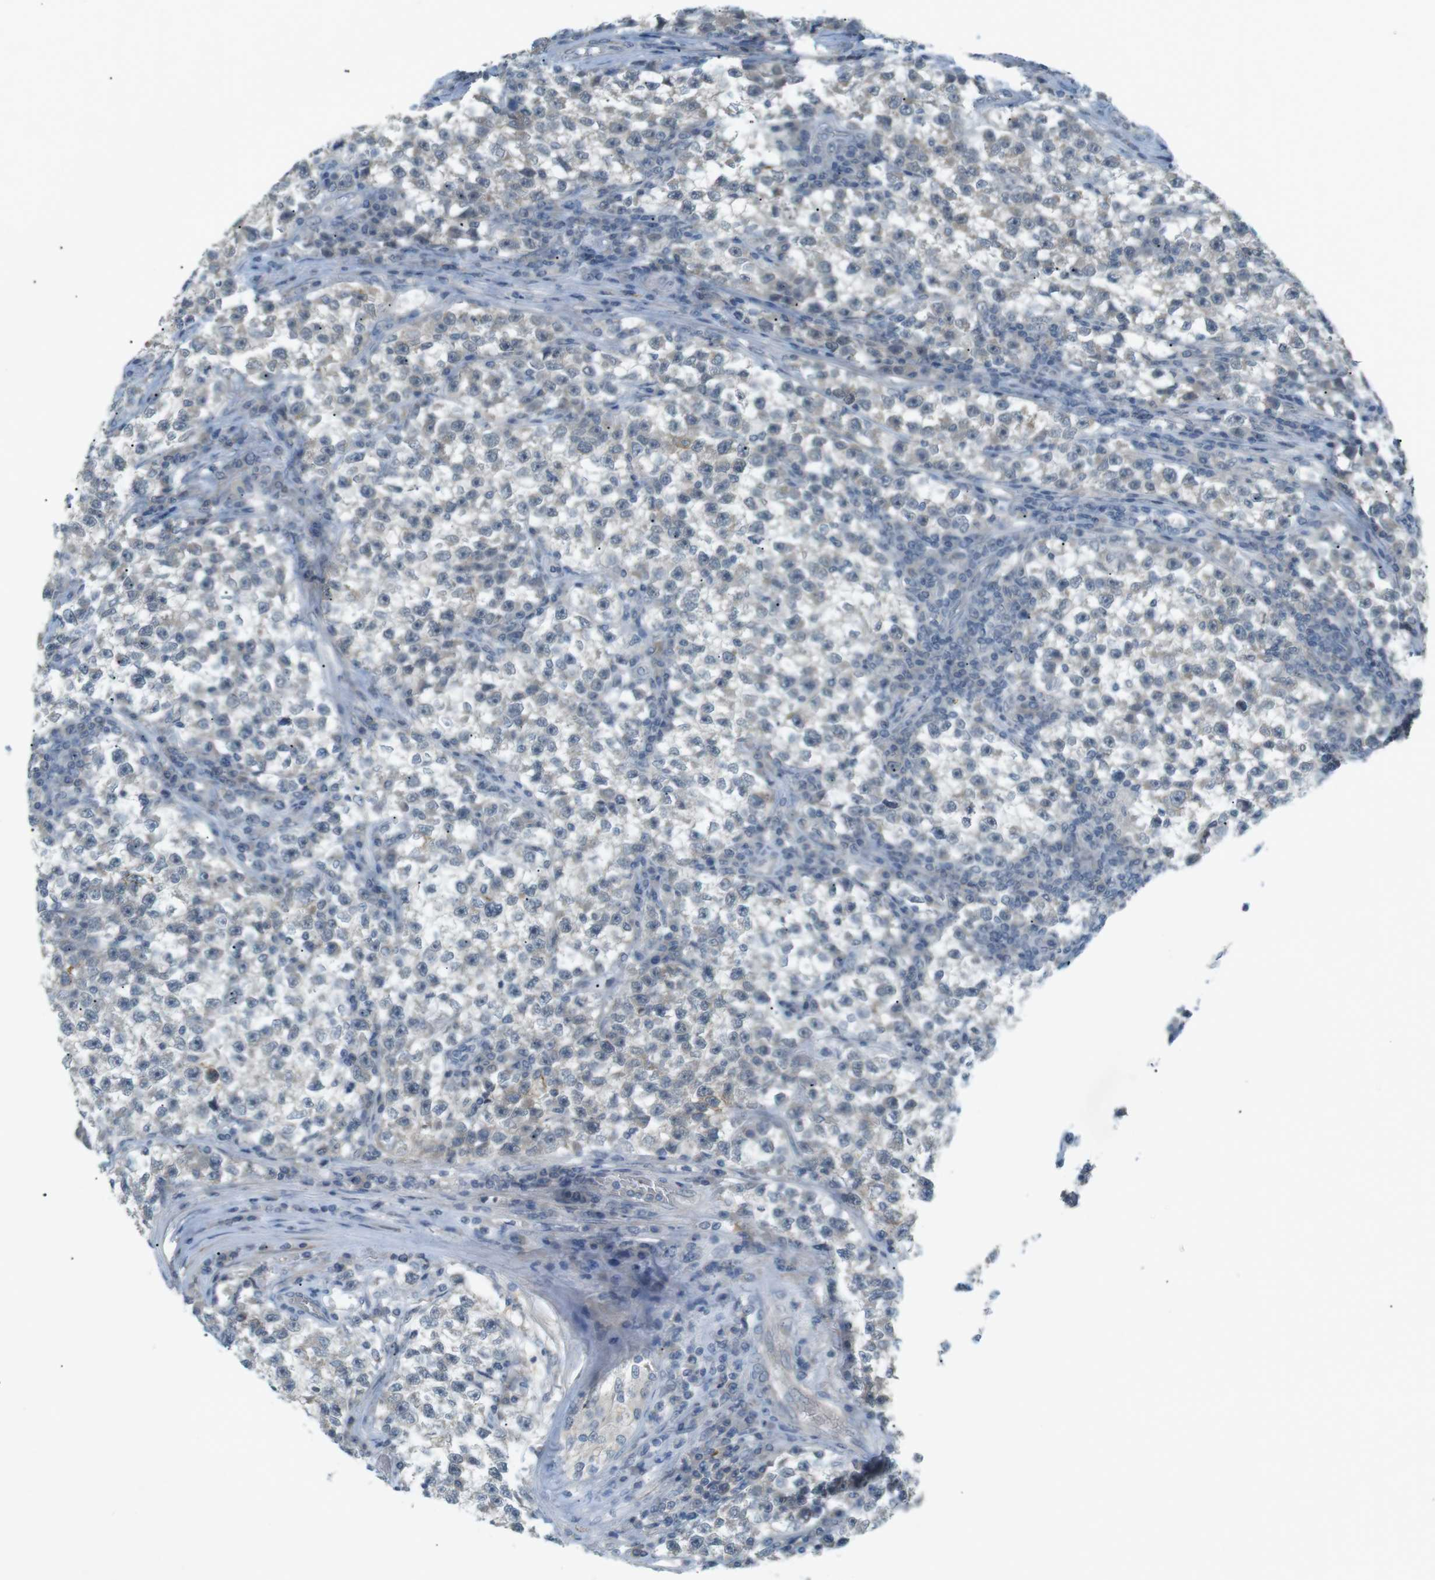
{"staining": {"intensity": "negative", "quantity": "none", "location": "none"}, "tissue": "testis cancer", "cell_type": "Tumor cells", "image_type": "cancer", "snomed": [{"axis": "morphology", "description": "Seminoma, NOS"}, {"axis": "topography", "description": "Testis"}], "caption": "Testis seminoma was stained to show a protein in brown. There is no significant expression in tumor cells.", "gene": "RTN3", "patient": {"sex": "male", "age": 22}}